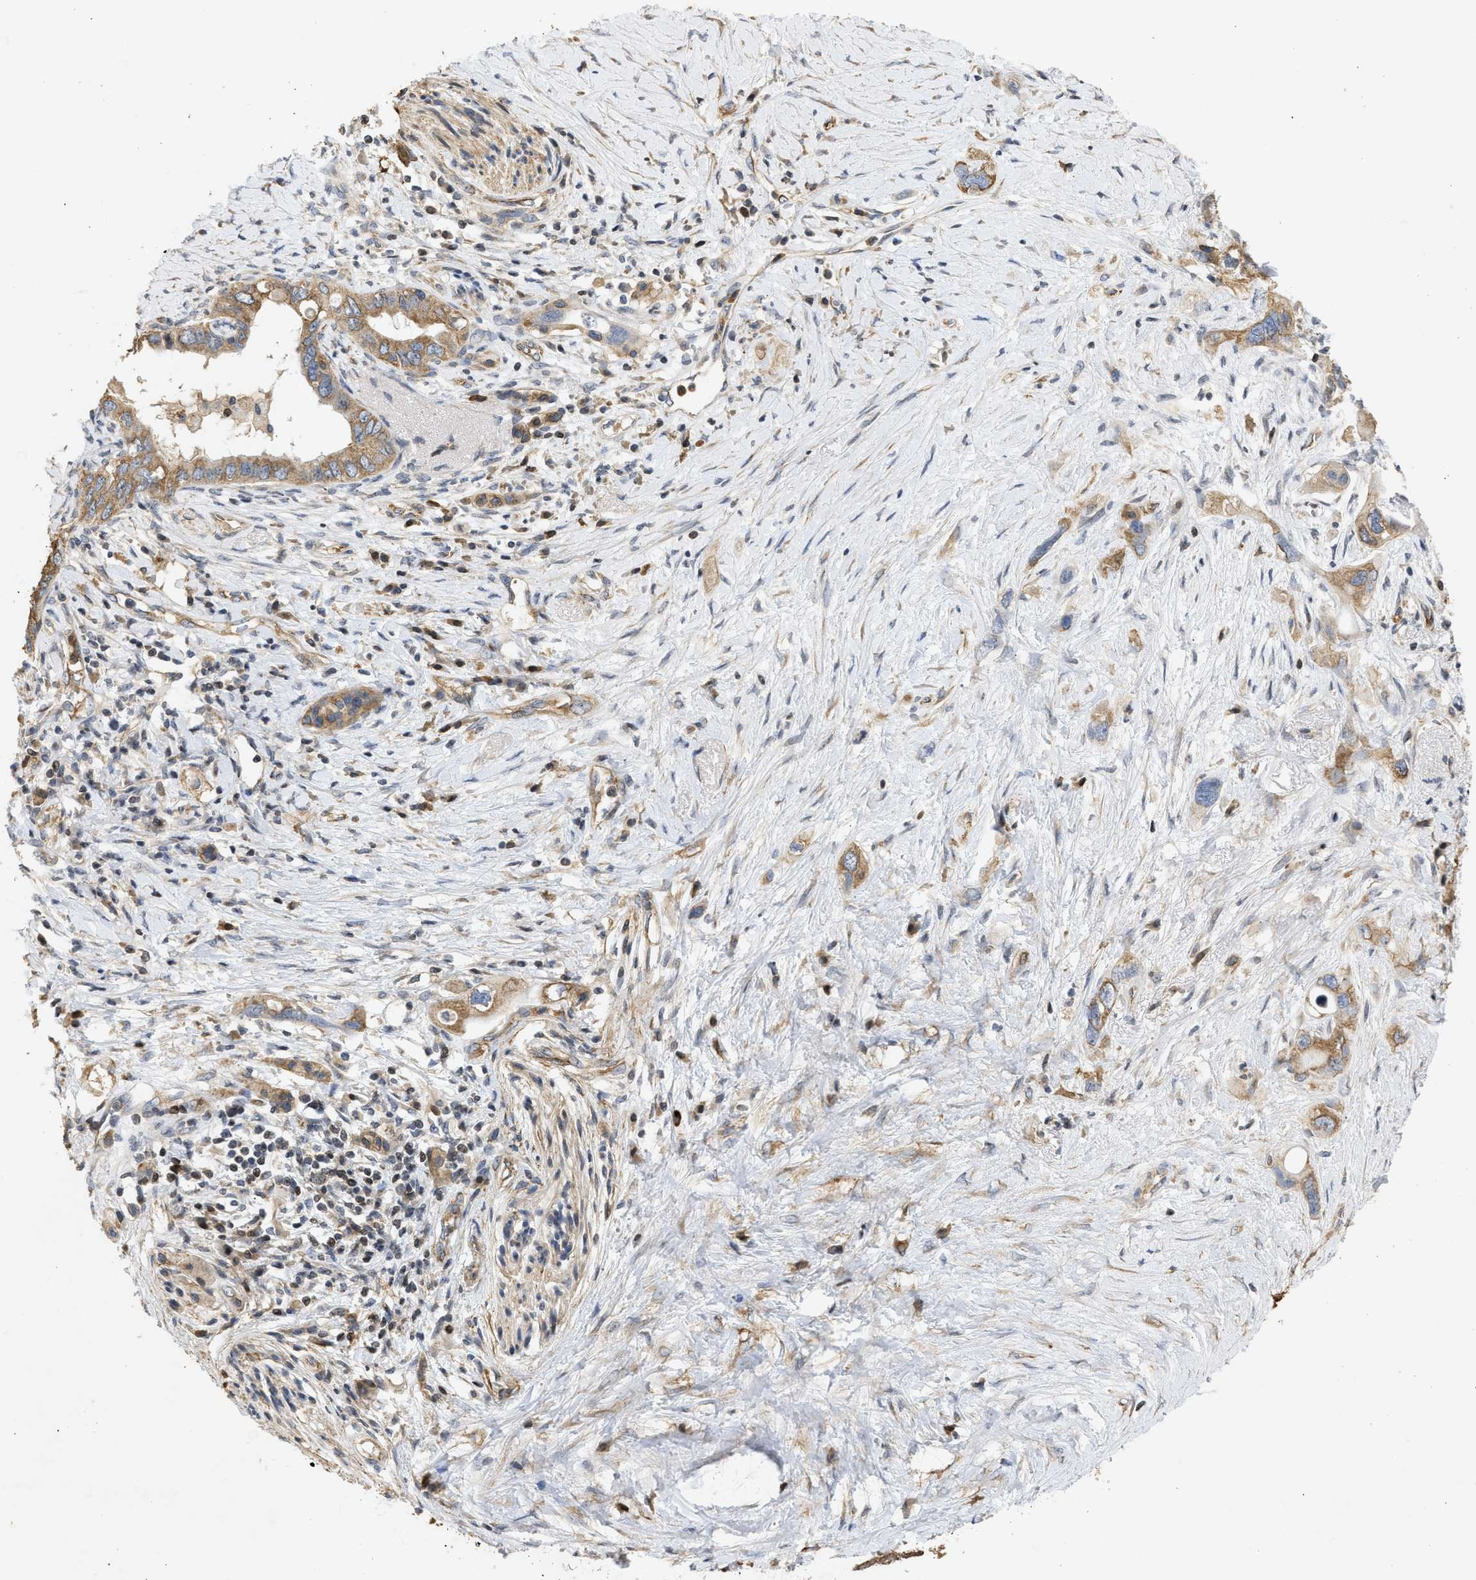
{"staining": {"intensity": "moderate", "quantity": ">75%", "location": "cytoplasmic/membranous"}, "tissue": "pancreatic cancer", "cell_type": "Tumor cells", "image_type": "cancer", "snomed": [{"axis": "morphology", "description": "Adenocarcinoma, NOS"}, {"axis": "topography", "description": "Pancreas"}], "caption": "Immunohistochemical staining of adenocarcinoma (pancreatic) demonstrates moderate cytoplasmic/membranous protein staining in approximately >75% of tumor cells.", "gene": "ENSG00000142539", "patient": {"sex": "female", "age": 56}}